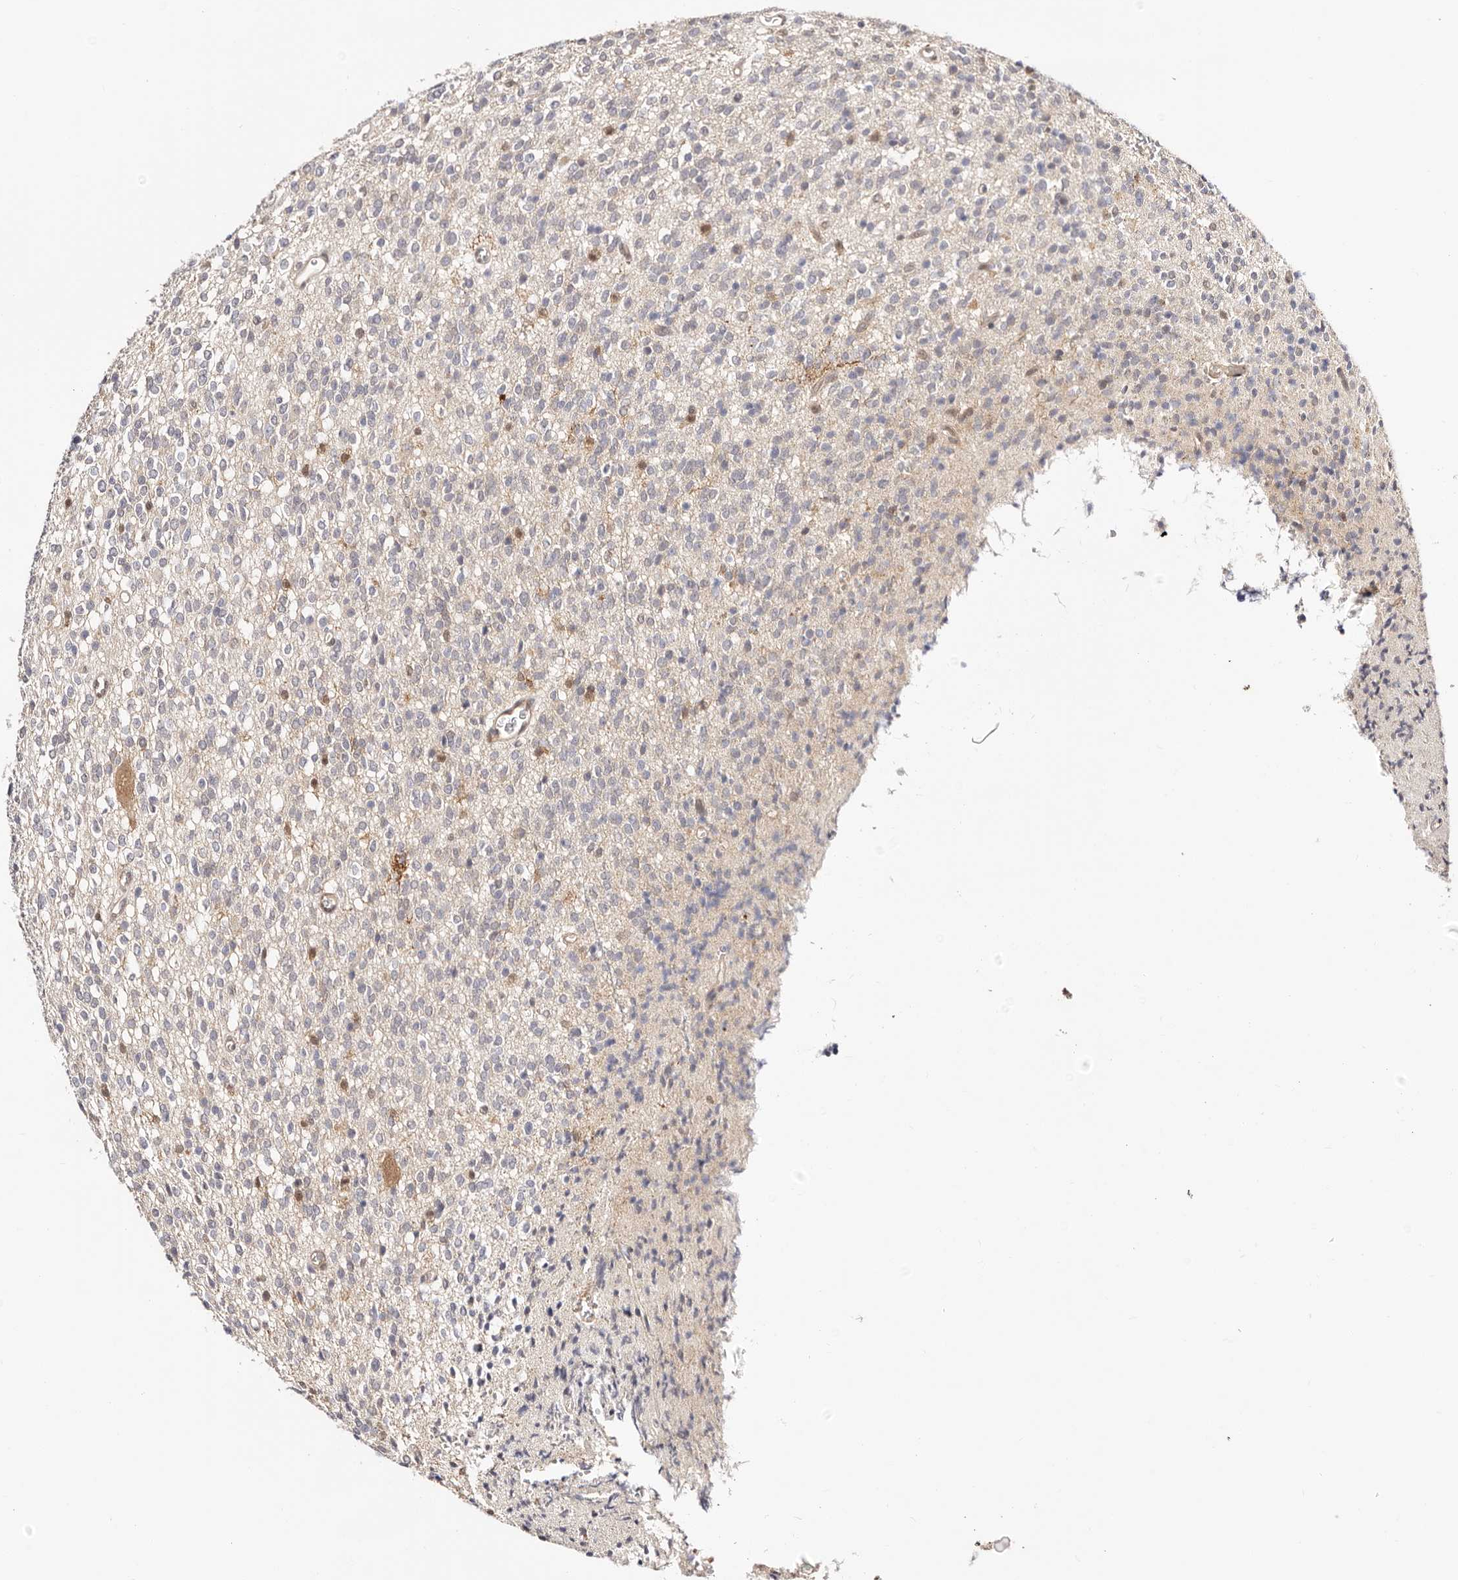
{"staining": {"intensity": "negative", "quantity": "none", "location": "none"}, "tissue": "glioma", "cell_type": "Tumor cells", "image_type": "cancer", "snomed": [{"axis": "morphology", "description": "Glioma, malignant, High grade"}, {"axis": "topography", "description": "Brain"}], "caption": "An immunohistochemistry (IHC) micrograph of malignant high-grade glioma is shown. There is no staining in tumor cells of malignant high-grade glioma. (IHC, brightfield microscopy, high magnification).", "gene": "STAT5A", "patient": {"sex": "male", "age": 34}}